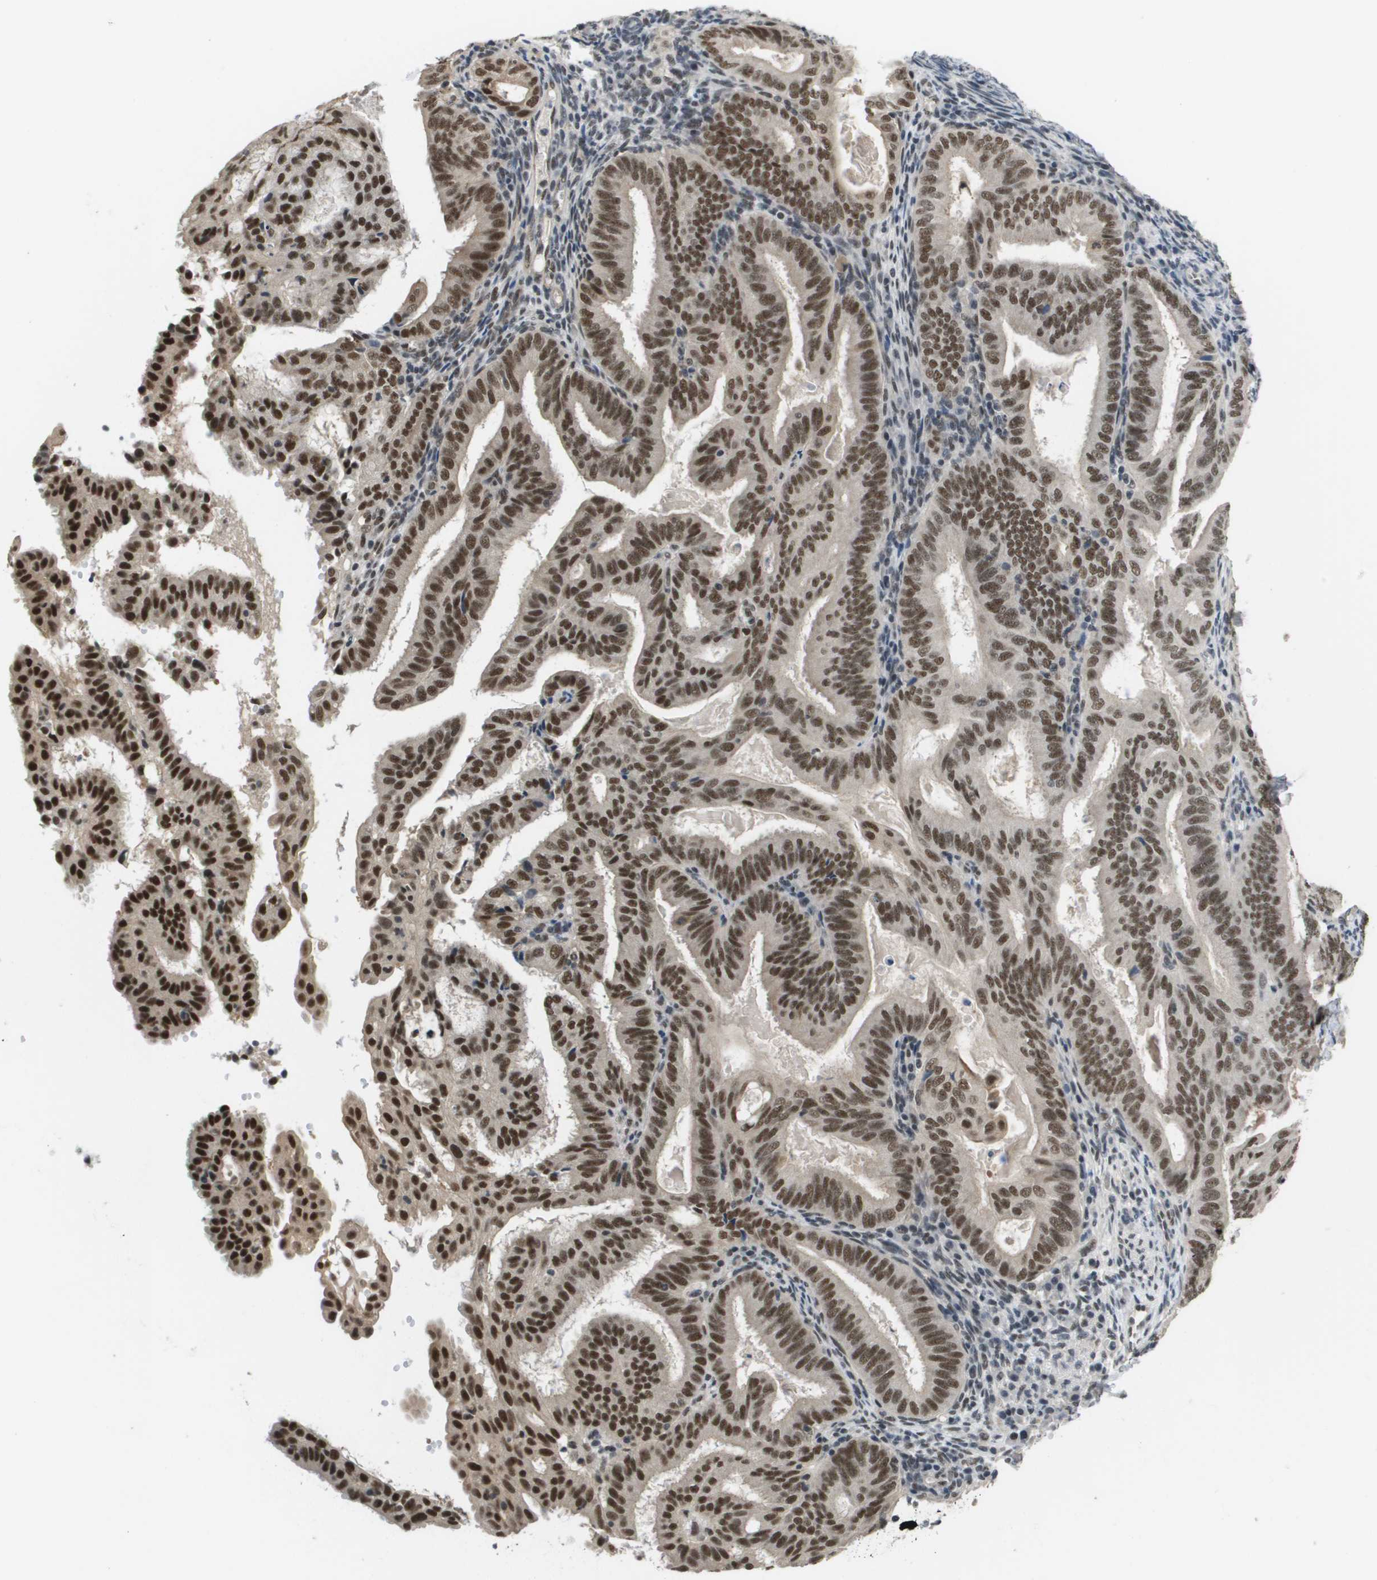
{"staining": {"intensity": "strong", "quantity": ">75%", "location": "nuclear"}, "tissue": "endometrial cancer", "cell_type": "Tumor cells", "image_type": "cancer", "snomed": [{"axis": "morphology", "description": "Adenocarcinoma, NOS"}, {"axis": "topography", "description": "Endometrium"}], "caption": "Endometrial adenocarcinoma stained with immunohistochemistry (IHC) reveals strong nuclear expression in about >75% of tumor cells.", "gene": "ISY1", "patient": {"sex": "female", "age": 58}}